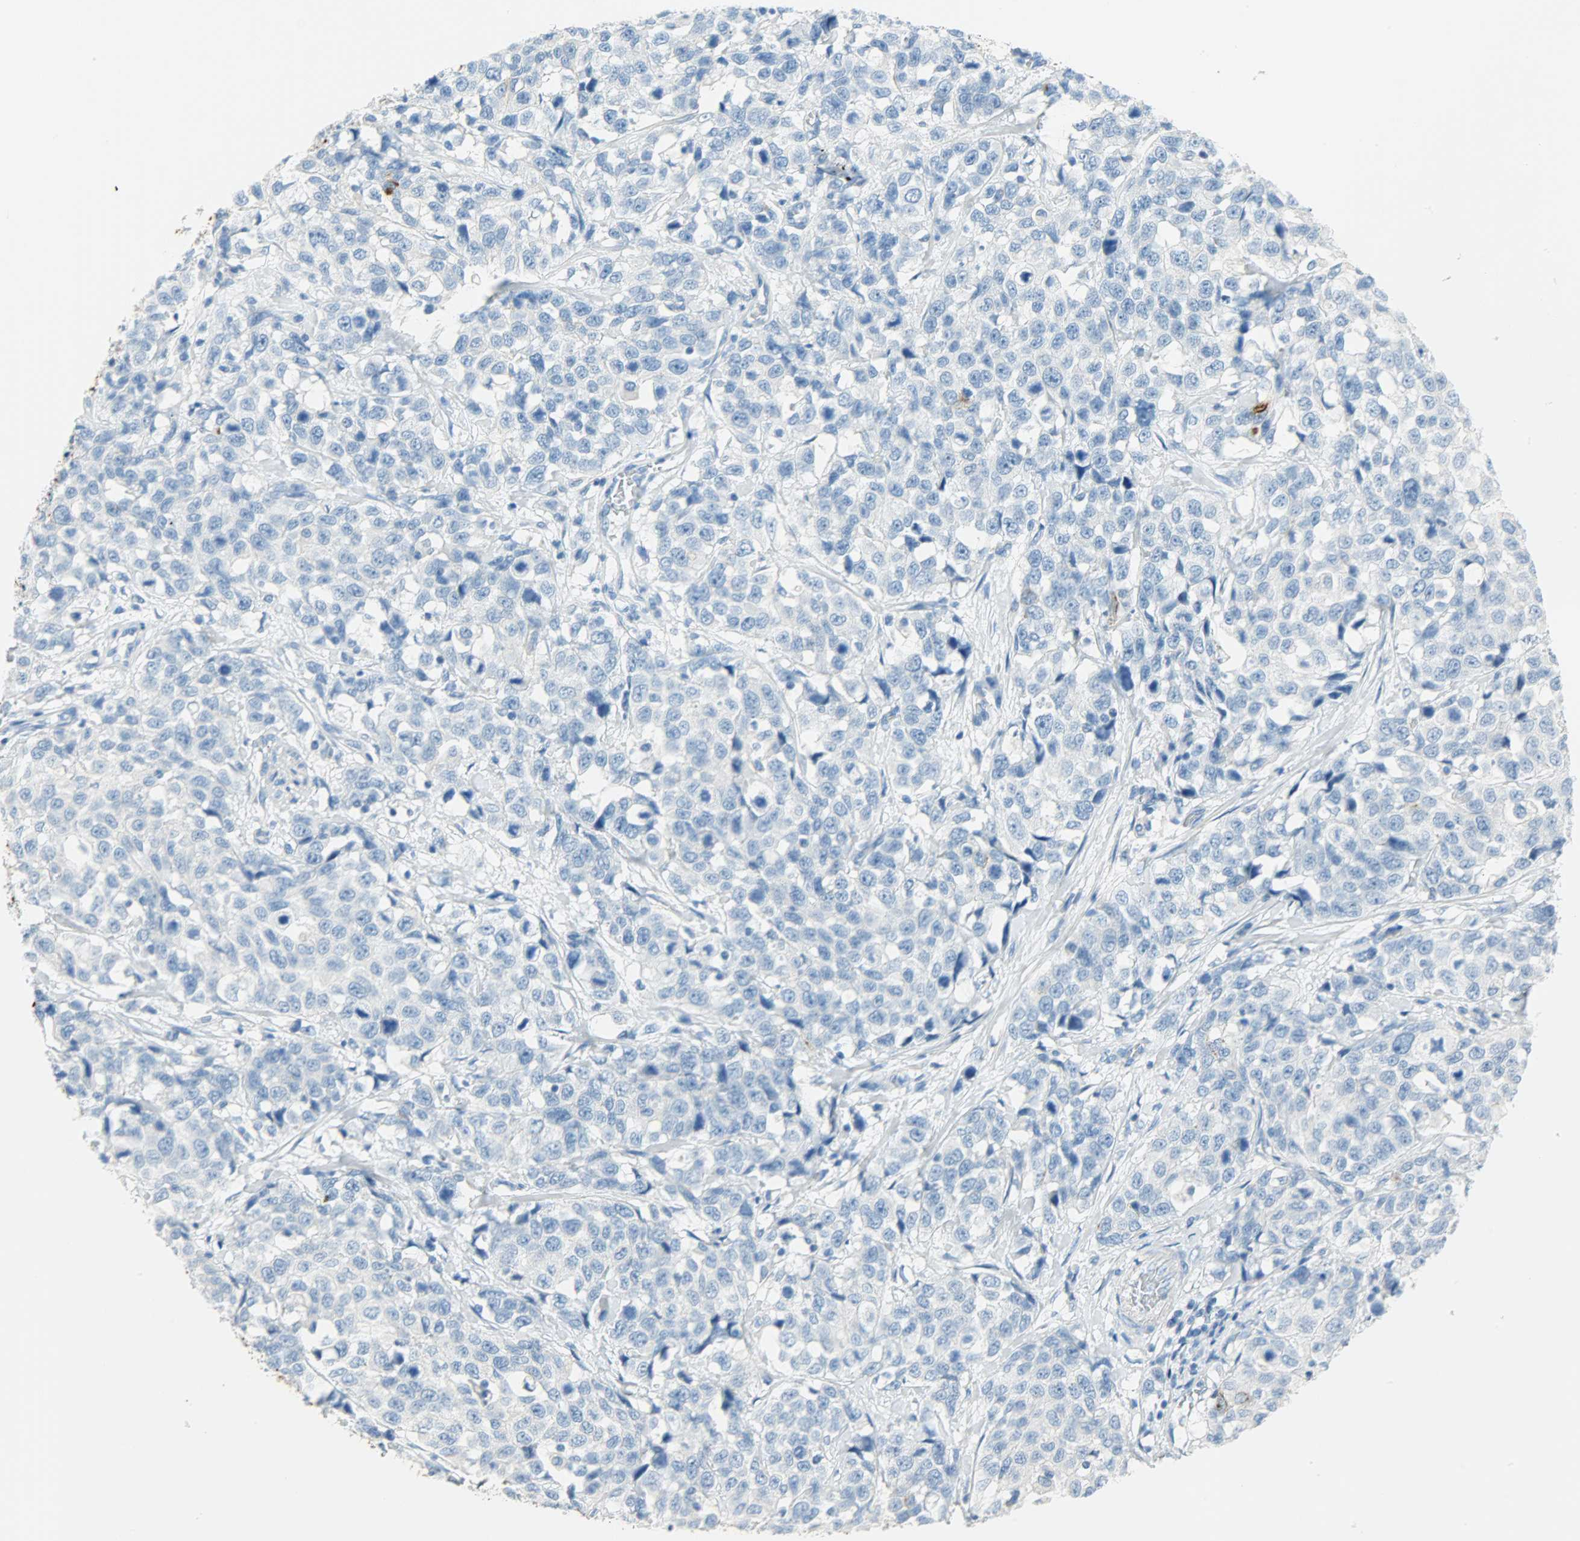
{"staining": {"intensity": "negative", "quantity": "none", "location": "none"}, "tissue": "stomach cancer", "cell_type": "Tumor cells", "image_type": "cancer", "snomed": [{"axis": "morphology", "description": "Normal tissue, NOS"}, {"axis": "morphology", "description": "Adenocarcinoma, NOS"}, {"axis": "topography", "description": "Stomach"}], "caption": "A histopathology image of adenocarcinoma (stomach) stained for a protein exhibits no brown staining in tumor cells.", "gene": "PROM1", "patient": {"sex": "male", "age": 48}}